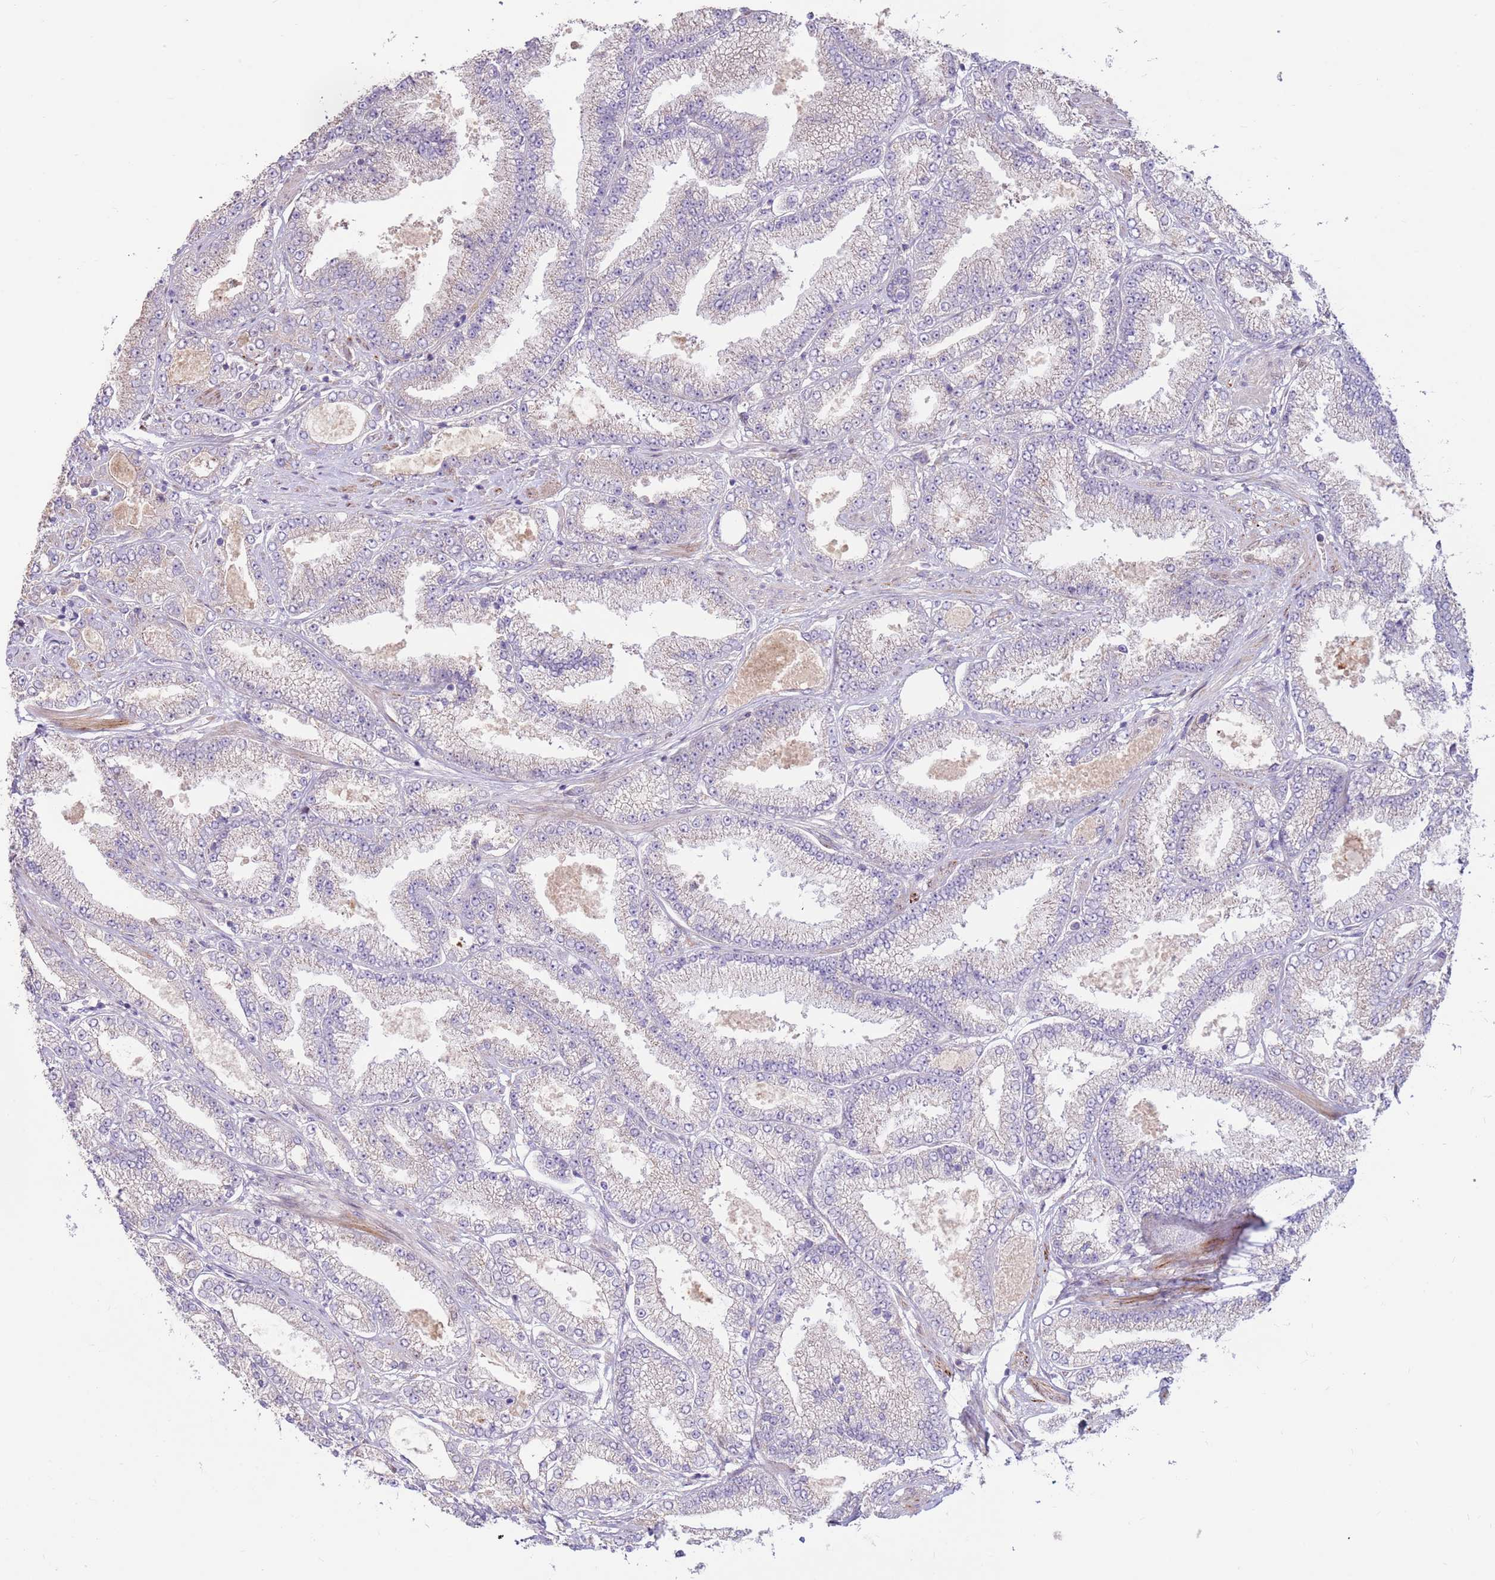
{"staining": {"intensity": "negative", "quantity": "none", "location": "none"}, "tissue": "prostate cancer", "cell_type": "Tumor cells", "image_type": "cancer", "snomed": [{"axis": "morphology", "description": "Adenocarcinoma, High grade"}, {"axis": "topography", "description": "Prostate"}], "caption": "Adenocarcinoma (high-grade) (prostate) was stained to show a protein in brown. There is no significant staining in tumor cells. Nuclei are stained in blue.", "gene": "LGI4", "patient": {"sex": "male", "age": 68}}